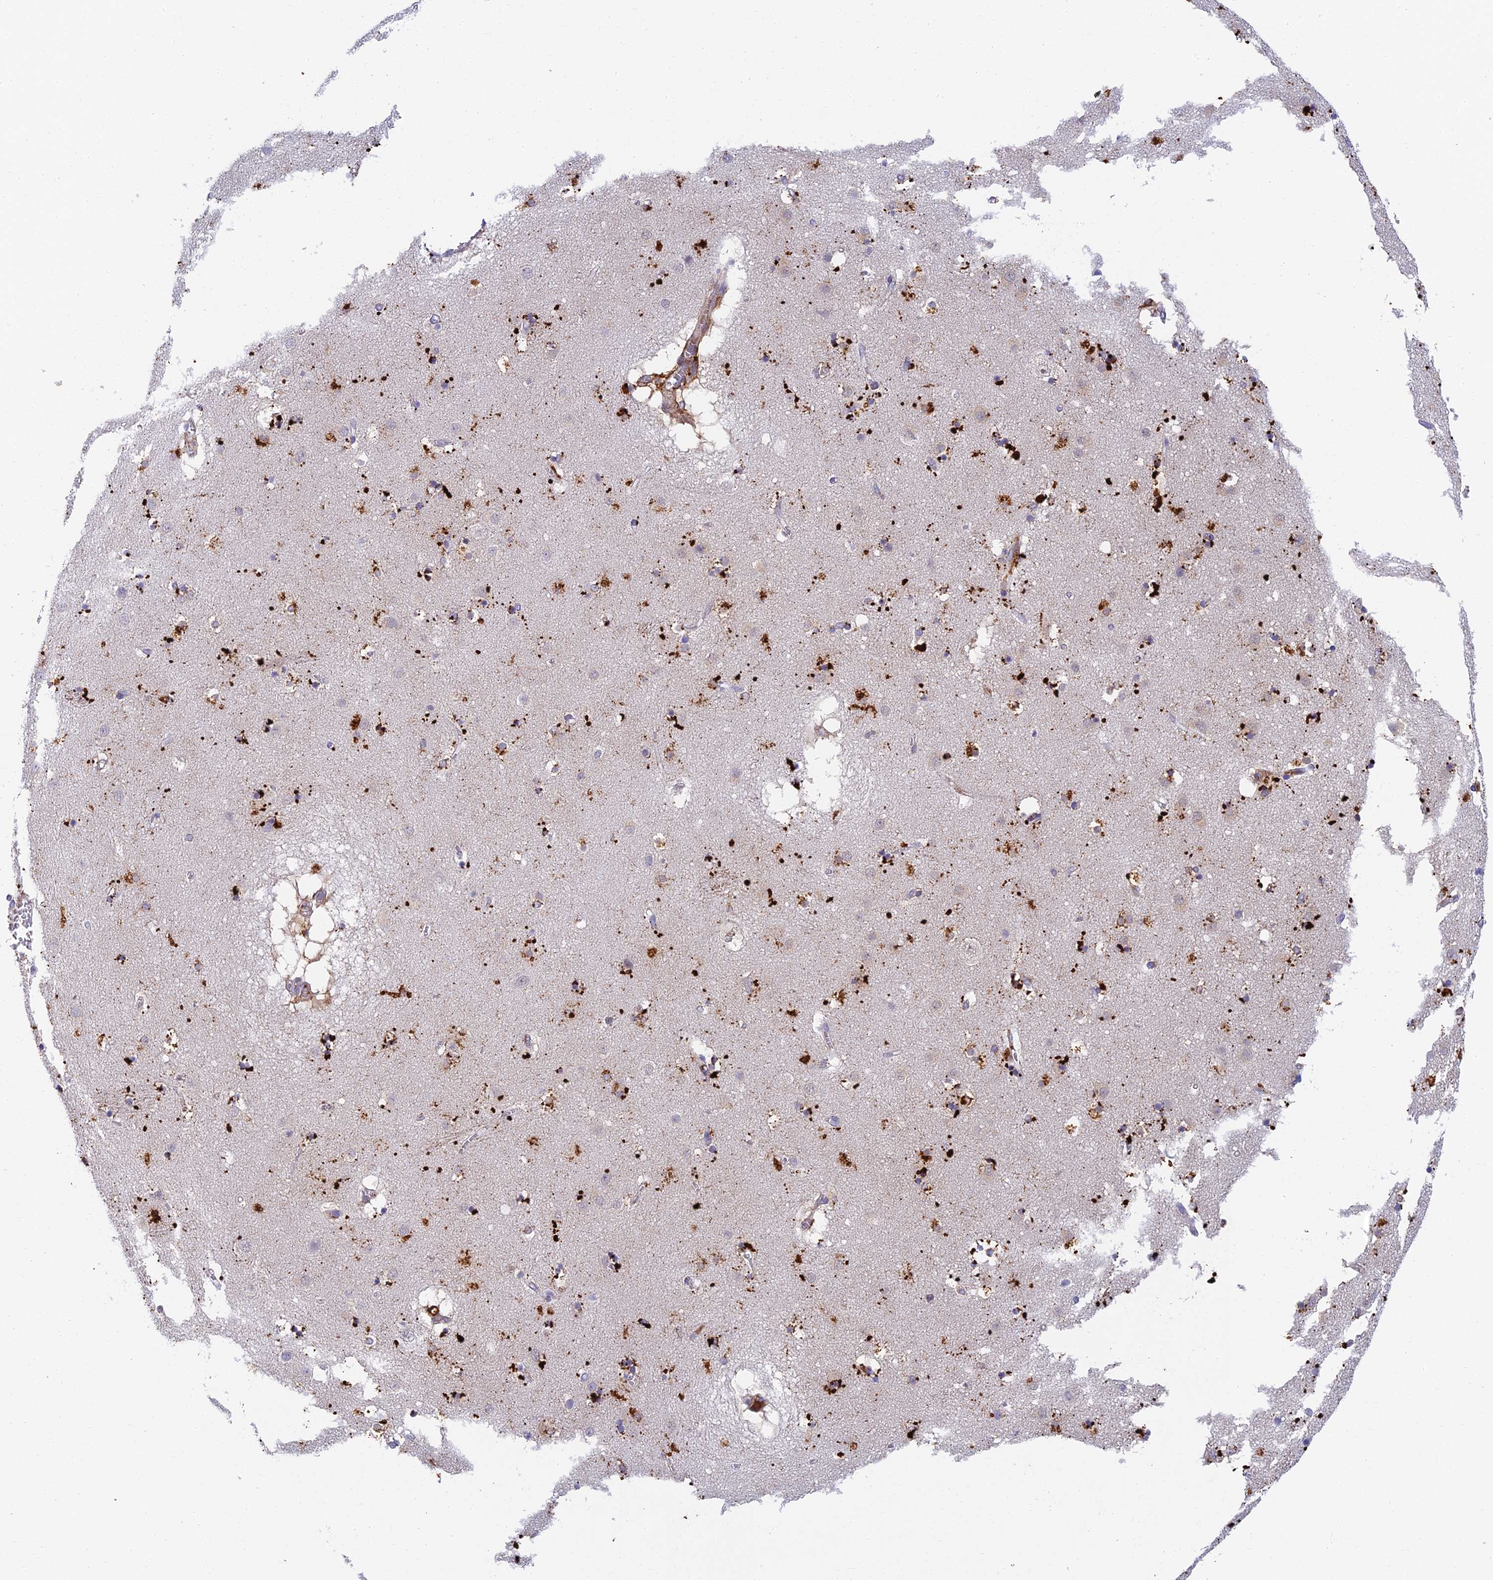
{"staining": {"intensity": "strong", "quantity": "<25%", "location": "cytoplasmic/membranous"}, "tissue": "caudate", "cell_type": "Glial cells", "image_type": "normal", "snomed": [{"axis": "morphology", "description": "Normal tissue, NOS"}, {"axis": "topography", "description": "Lateral ventricle wall"}], "caption": "About <25% of glial cells in unremarkable caudate show strong cytoplasmic/membranous protein expression as visualized by brown immunohistochemical staining.", "gene": "ADAMTS13", "patient": {"sex": "male", "age": 70}}